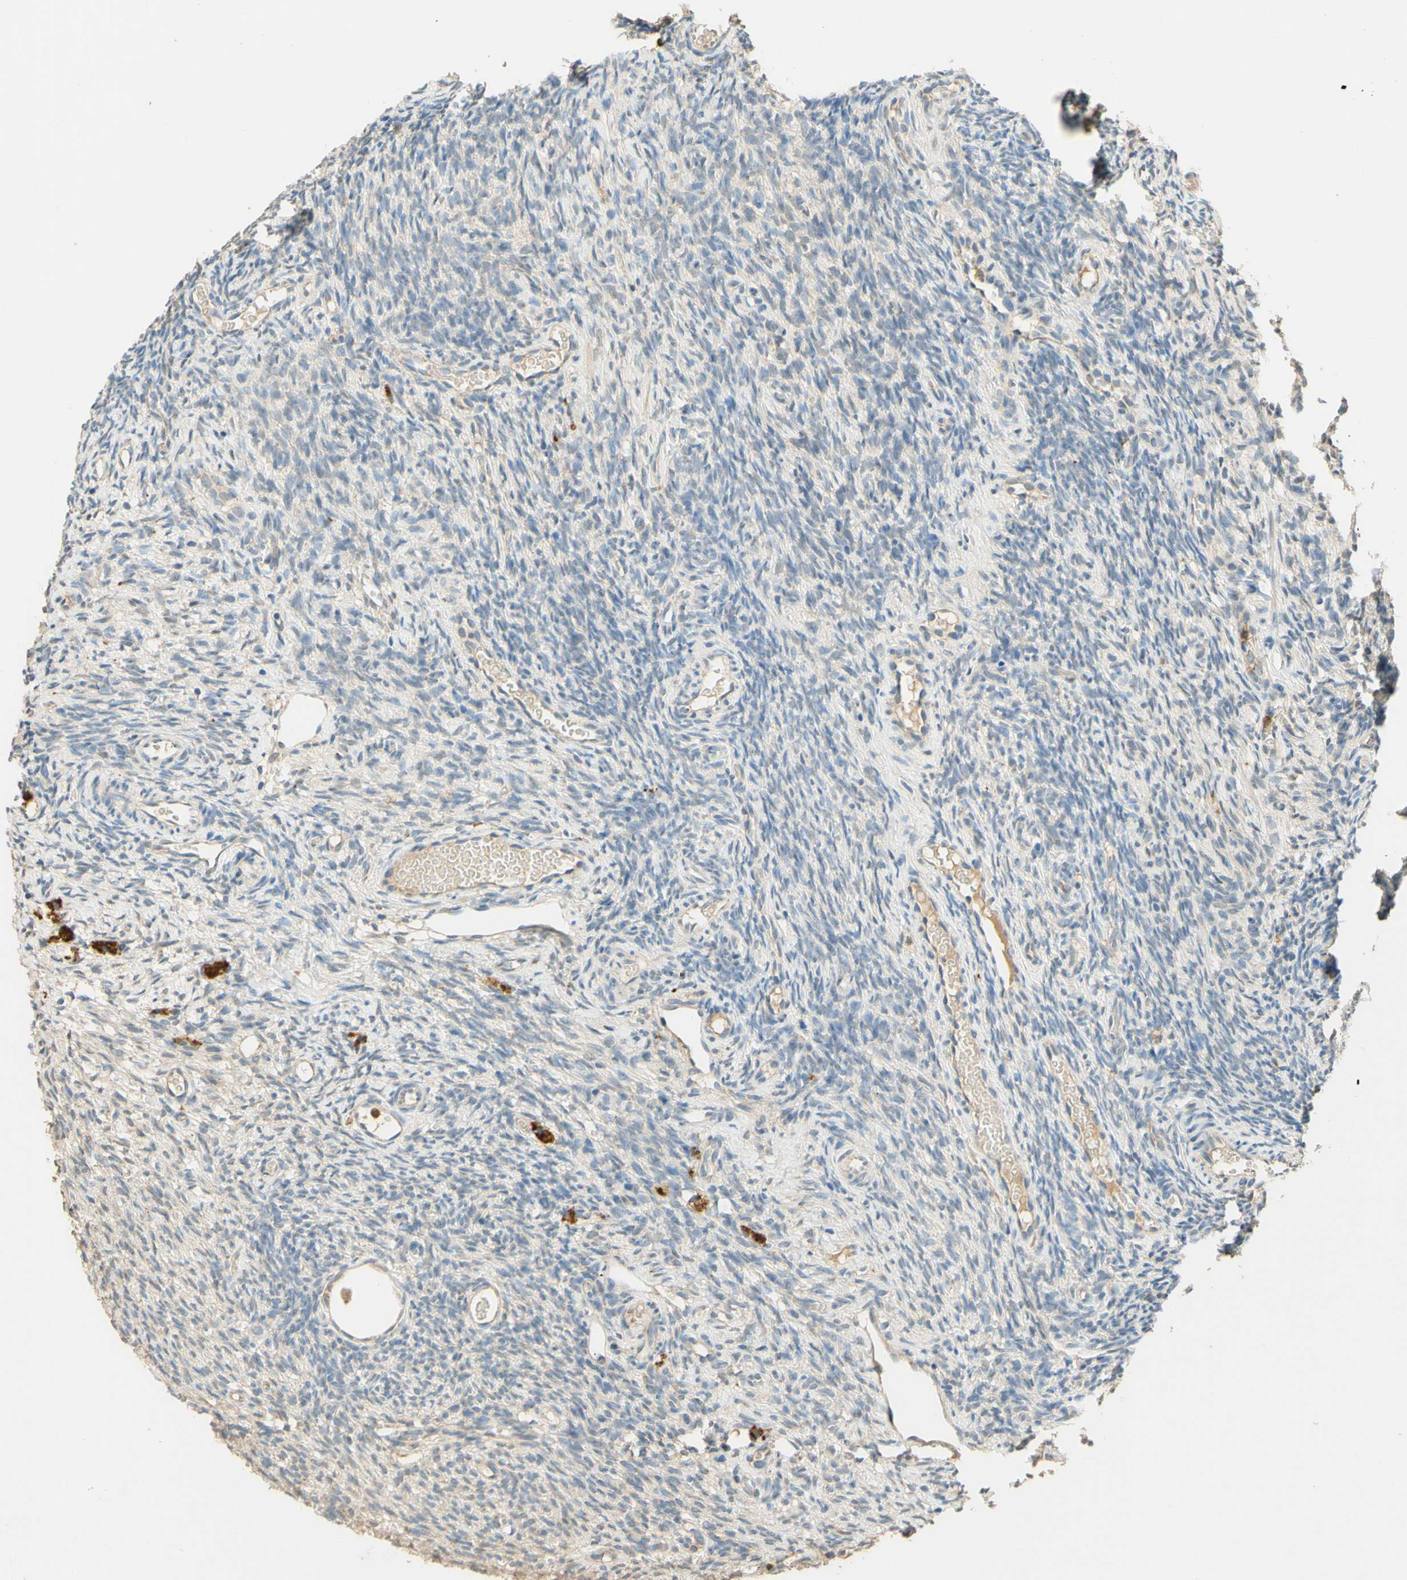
{"staining": {"intensity": "weak", "quantity": "<25%", "location": "cytoplasmic/membranous"}, "tissue": "ovary", "cell_type": "Ovarian stroma cells", "image_type": "normal", "snomed": [{"axis": "morphology", "description": "Normal tissue, NOS"}, {"axis": "topography", "description": "Ovary"}], "caption": "The immunohistochemistry micrograph has no significant expression in ovarian stroma cells of ovary. Brightfield microscopy of immunohistochemistry stained with DAB (3,3'-diaminobenzidine) (brown) and hematoxylin (blue), captured at high magnification.", "gene": "ENTREP2", "patient": {"sex": "female", "age": 35}}